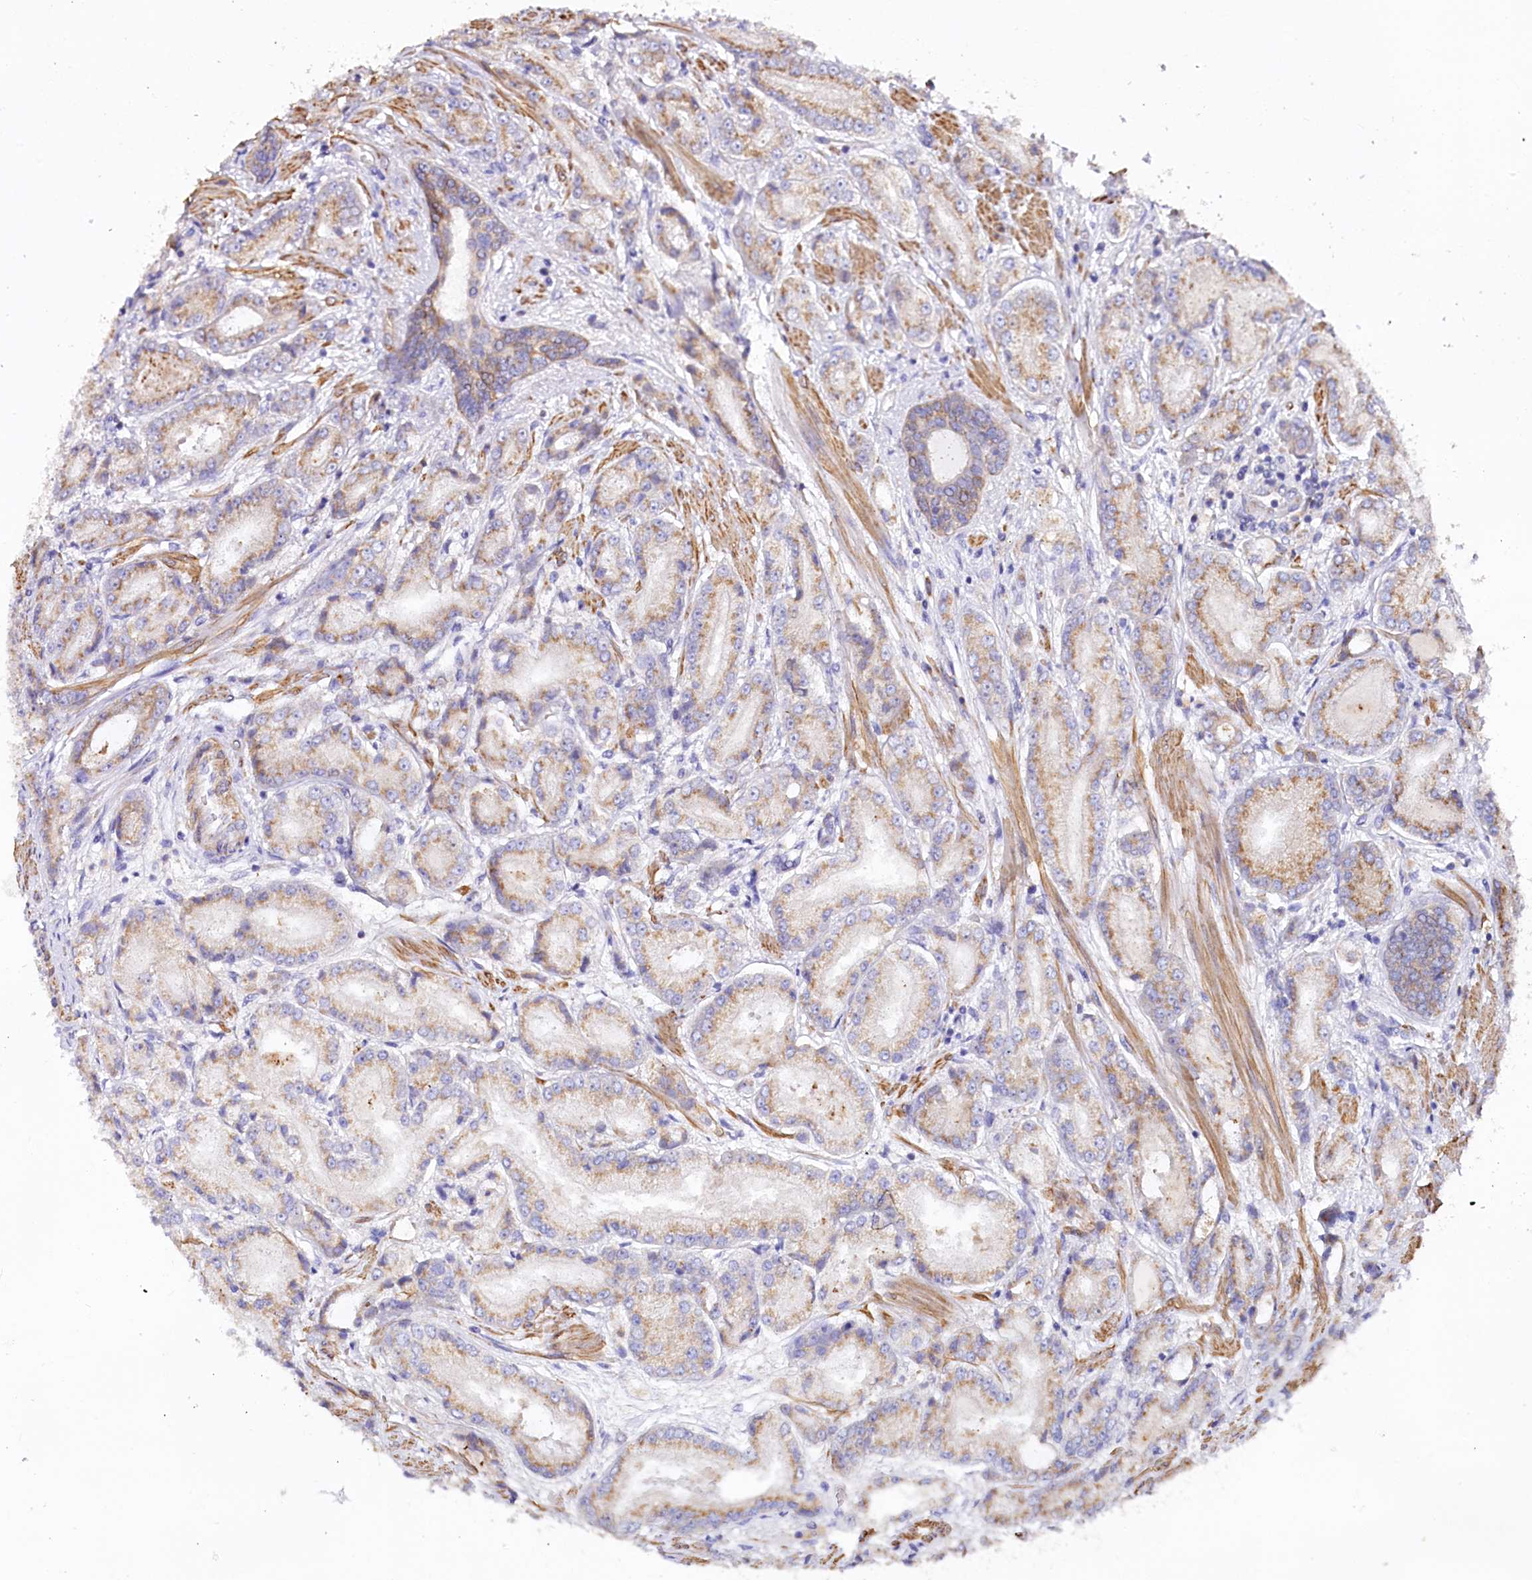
{"staining": {"intensity": "moderate", "quantity": ">75%", "location": "cytoplasmic/membranous"}, "tissue": "prostate cancer", "cell_type": "Tumor cells", "image_type": "cancer", "snomed": [{"axis": "morphology", "description": "Adenocarcinoma, High grade"}, {"axis": "topography", "description": "Prostate"}], "caption": "Tumor cells demonstrate moderate cytoplasmic/membranous positivity in about >75% of cells in prostate cancer (high-grade adenocarcinoma). (DAB (3,3'-diaminobenzidine) IHC with brightfield microscopy, high magnification).", "gene": "STX6", "patient": {"sex": "male", "age": 59}}